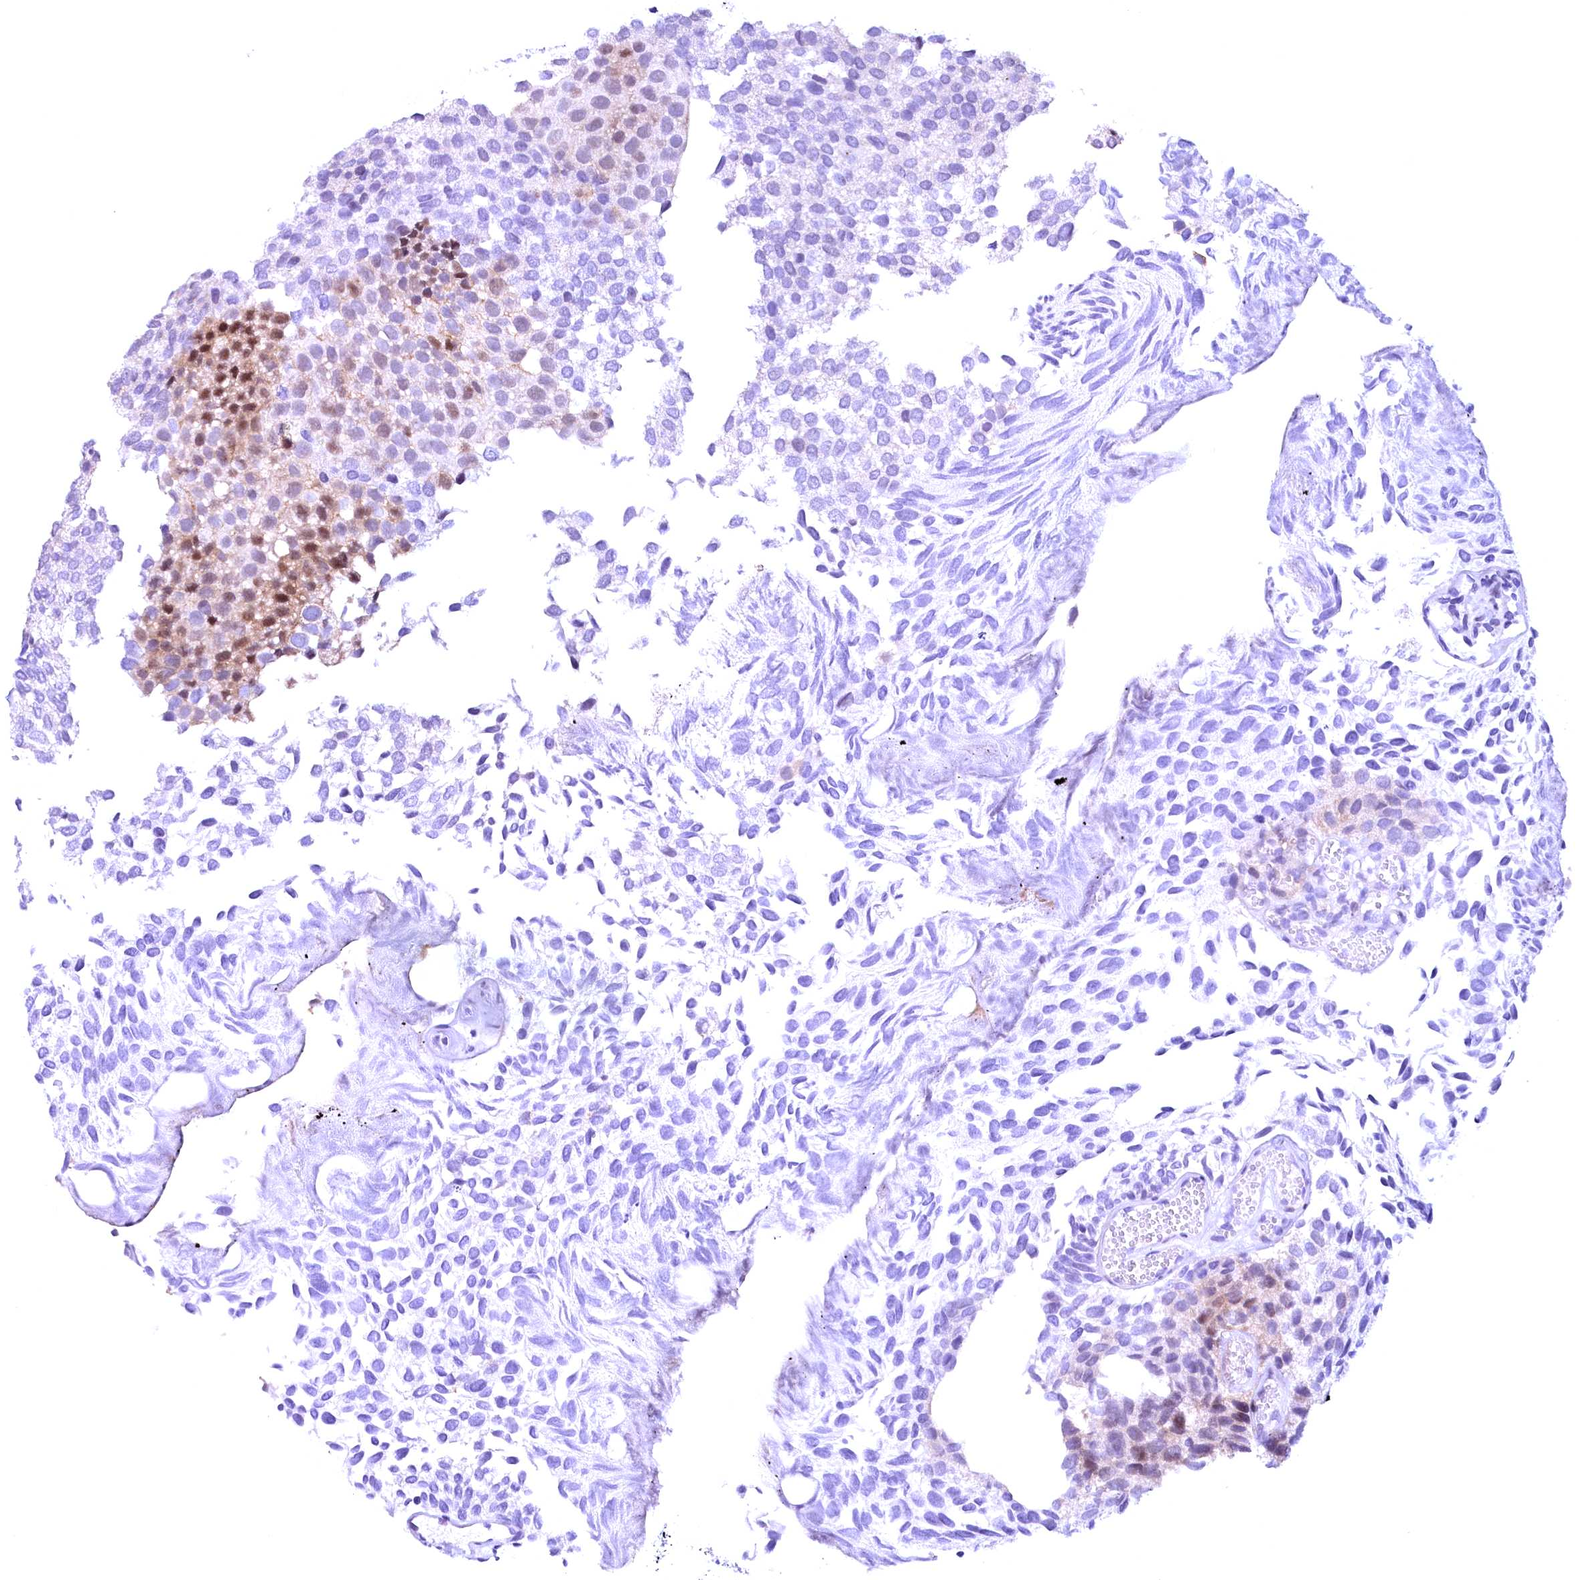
{"staining": {"intensity": "moderate", "quantity": "25%-75%", "location": "nuclear"}, "tissue": "urothelial cancer", "cell_type": "Tumor cells", "image_type": "cancer", "snomed": [{"axis": "morphology", "description": "Urothelial carcinoma, Low grade"}, {"axis": "topography", "description": "Urinary bladder"}], "caption": "Protein staining of urothelial cancer tissue shows moderate nuclear staining in about 25%-75% of tumor cells. (DAB (3,3'-diaminobenzidine) IHC with brightfield microscopy, high magnification).", "gene": "CCDC106", "patient": {"sex": "male", "age": 89}}